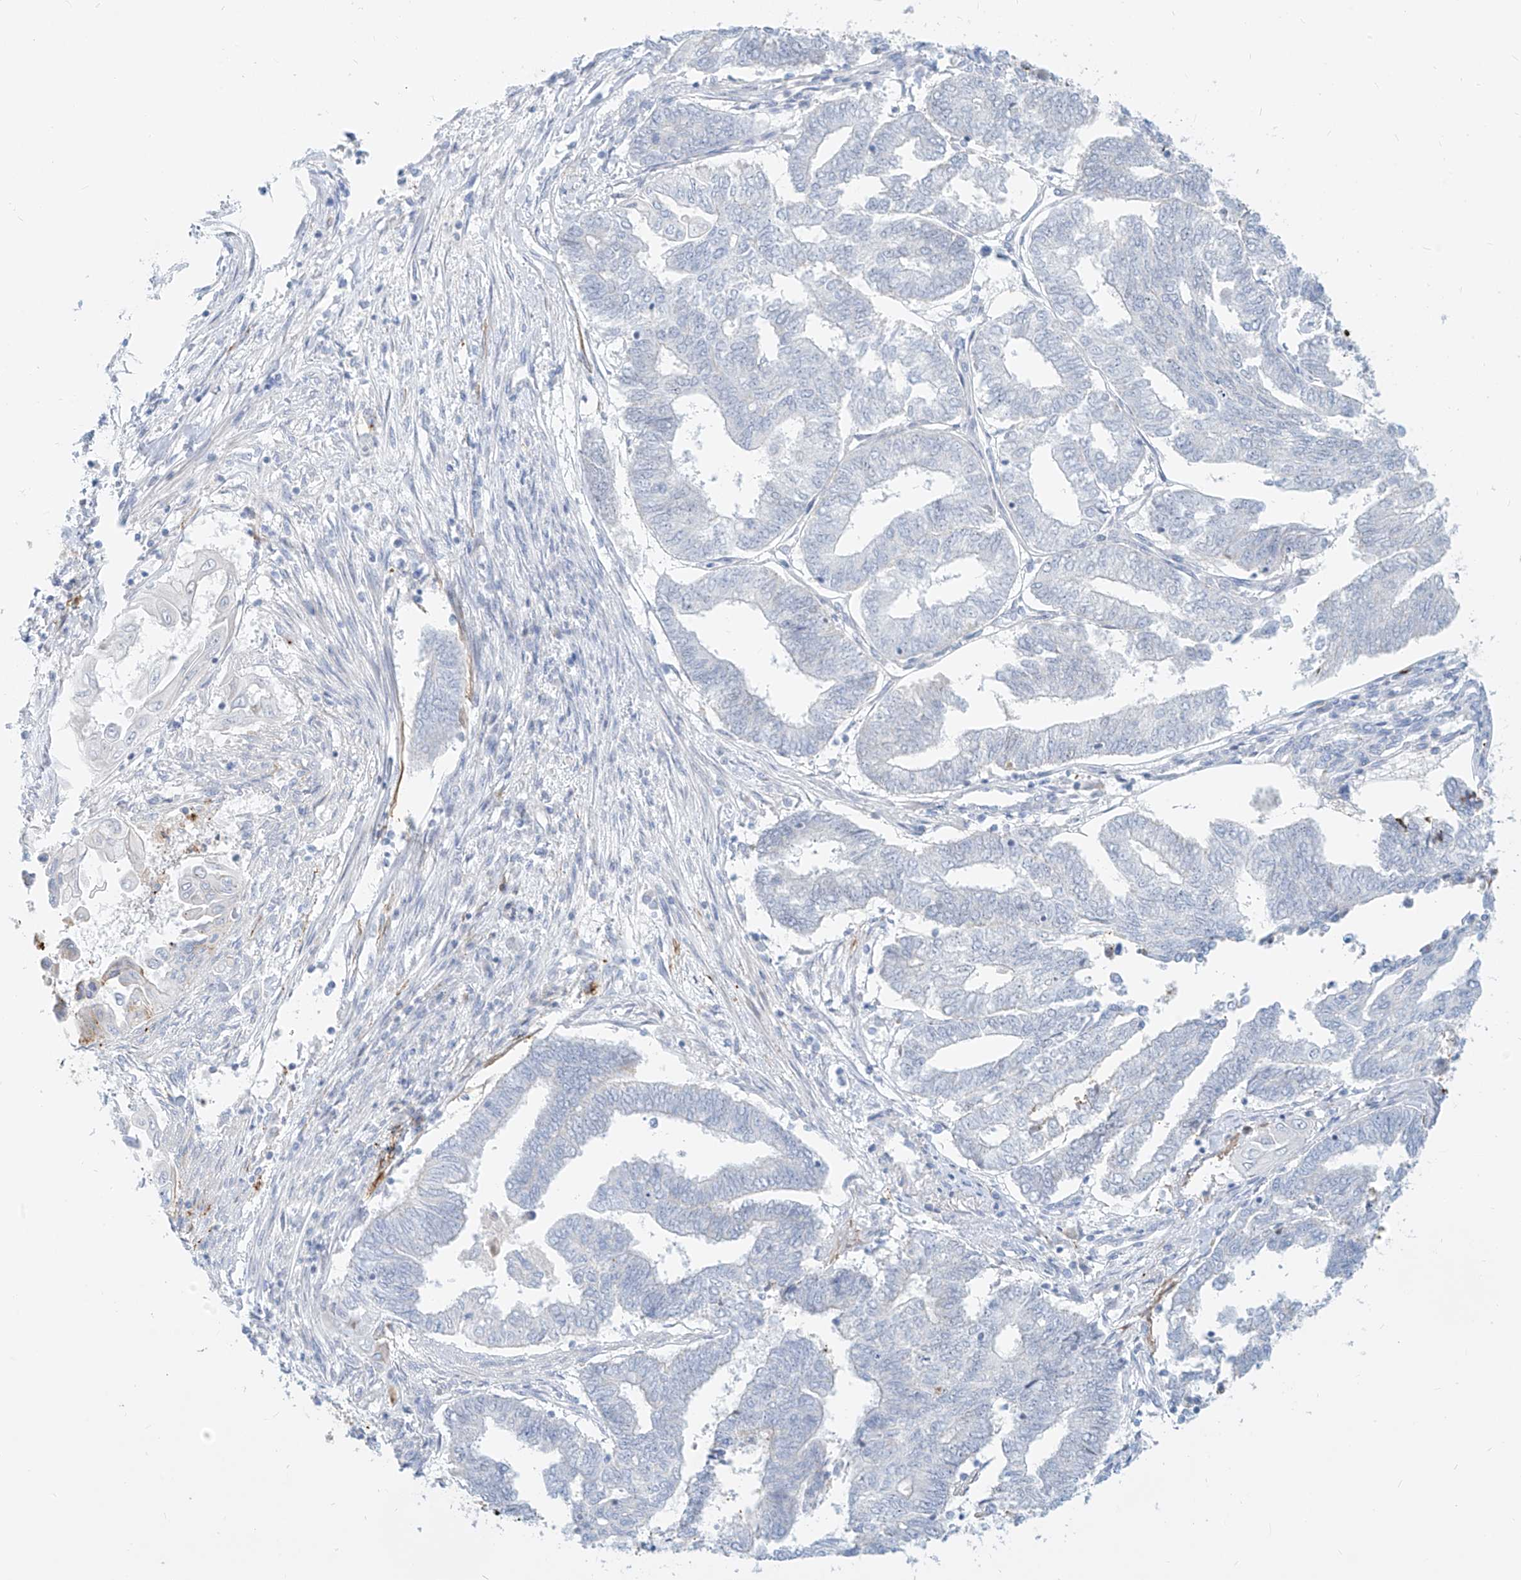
{"staining": {"intensity": "negative", "quantity": "none", "location": "none"}, "tissue": "endometrial cancer", "cell_type": "Tumor cells", "image_type": "cancer", "snomed": [{"axis": "morphology", "description": "Adenocarcinoma, NOS"}, {"axis": "topography", "description": "Uterus"}, {"axis": "topography", "description": "Endometrium"}], "caption": "Immunohistochemistry histopathology image of neoplastic tissue: adenocarcinoma (endometrial) stained with DAB reveals no significant protein staining in tumor cells.", "gene": "OCSTAMP", "patient": {"sex": "female", "age": 70}}